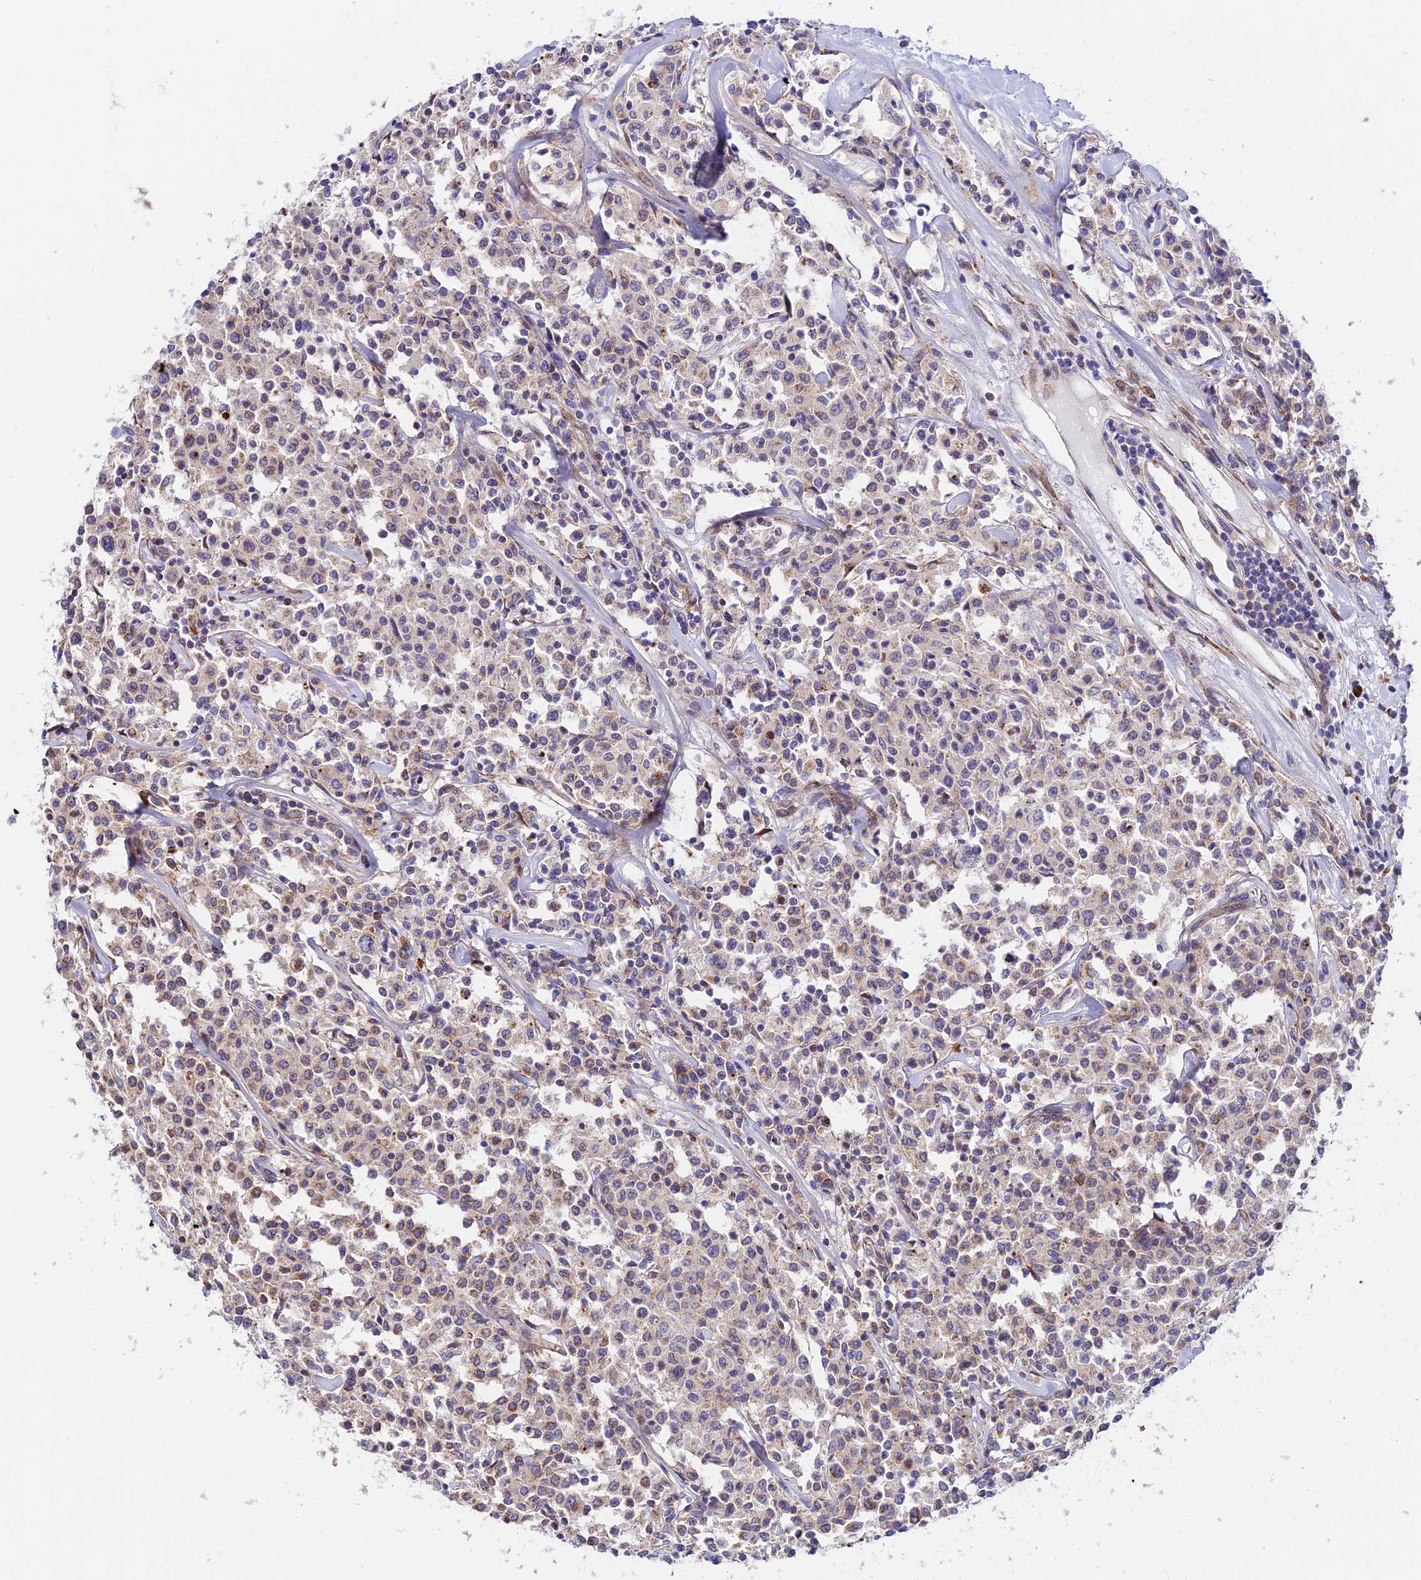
{"staining": {"intensity": "weak", "quantity": "25%-75%", "location": "cytoplasmic/membranous"}, "tissue": "lymphoma", "cell_type": "Tumor cells", "image_type": "cancer", "snomed": [{"axis": "morphology", "description": "Malignant lymphoma, non-Hodgkin's type, Low grade"}, {"axis": "topography", "description": "Small intestine"}], "caption": "Lymphoma stained with a protein marker exhibits weak staining in tumor cells.", "gene": "VPS13C", "patient": {"sex": "female", "age": 59}}